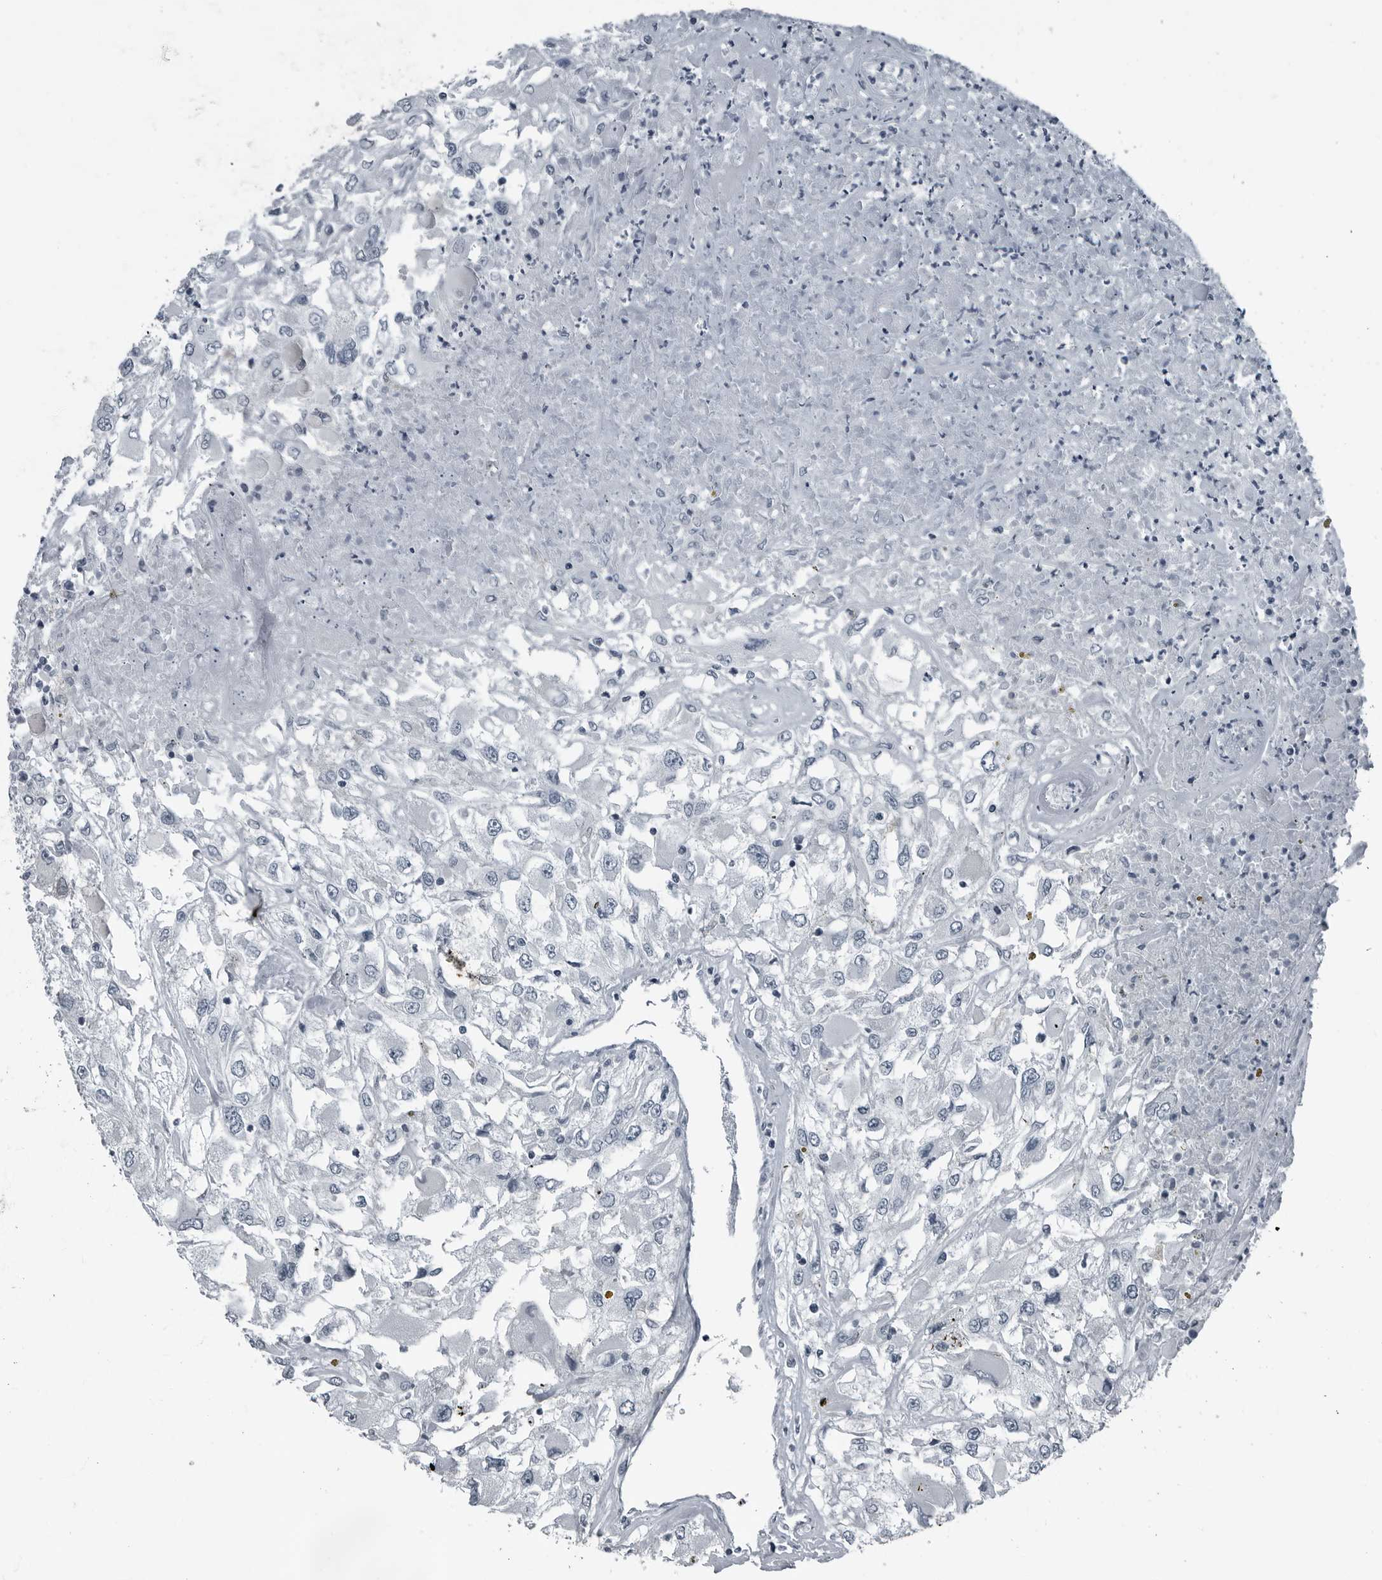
{"staining": {"intensity": "negative", "quantity": "none", "location": "none"}, "tissue": "renal cancer", "cell_type": "Tumor cells", "image_type": "cancer", "snomed": [{"axis": "morphology", "description": "Adenocarcinoma, NOS"}, {"axis": "topography", "description": "Kidney"}], "caption": "There is no significant positivity in tumor cells of adenocarcinoma (renal).", "gene": "GAK", "patient": {"sex": "female", "age": 52}}